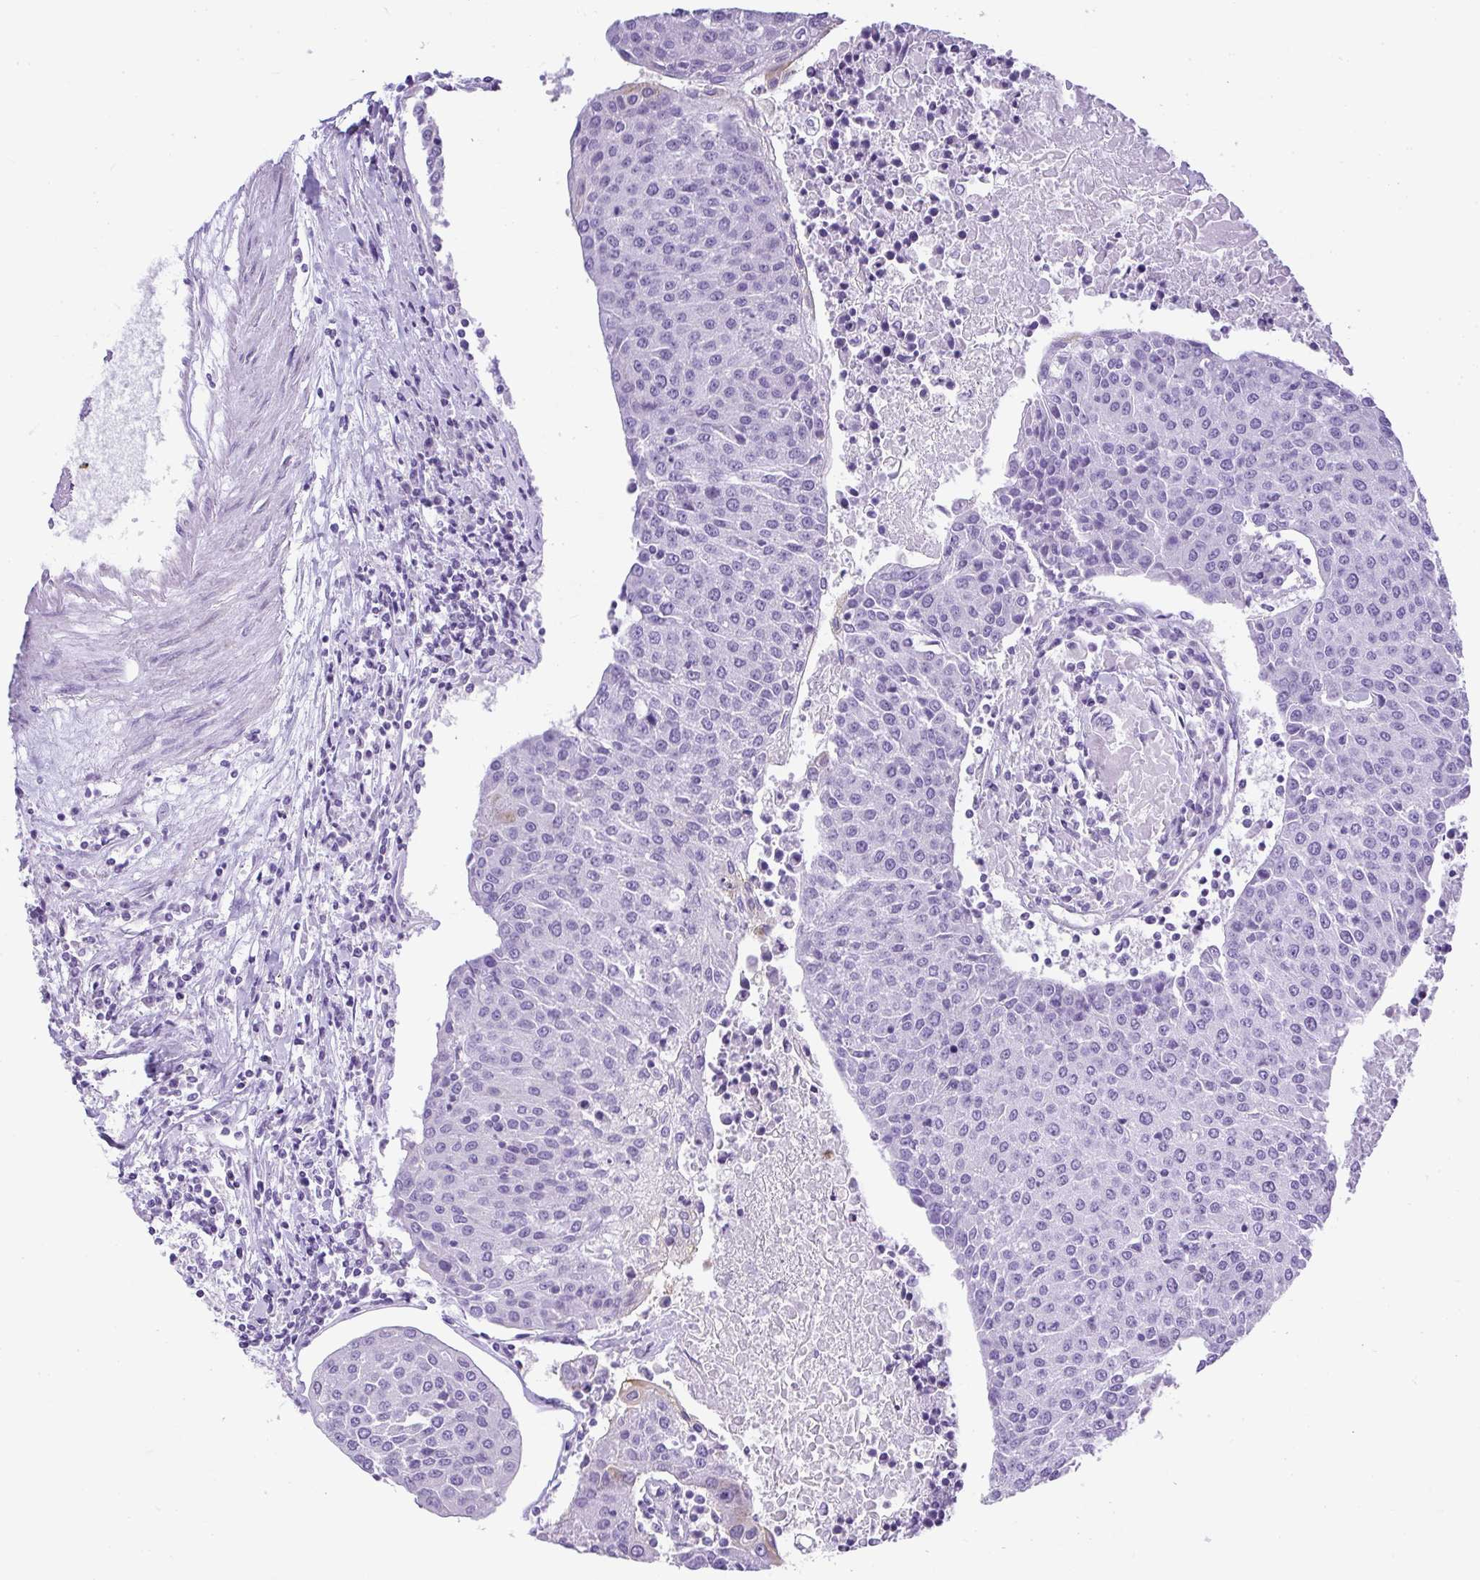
{"staining": {"intensity": "negative", "quantity": "none", "location": "none"}, "tissue": "urothelial cancer", "cell_type": "Tumor cells", "image_type": "cancer", "snomed": [{"axis": "morphology", "description": "Urothelial carcinoma, High grade"}, {"axis": "topography", "description": "Urinary bladder"}], "caption": "Histopathology image shows no protein staining in tumor cells of high-grade urothelial carcinoma tissue.", "gene": "PLPPR3", "patient": {"sex": "female", "age": 85}}